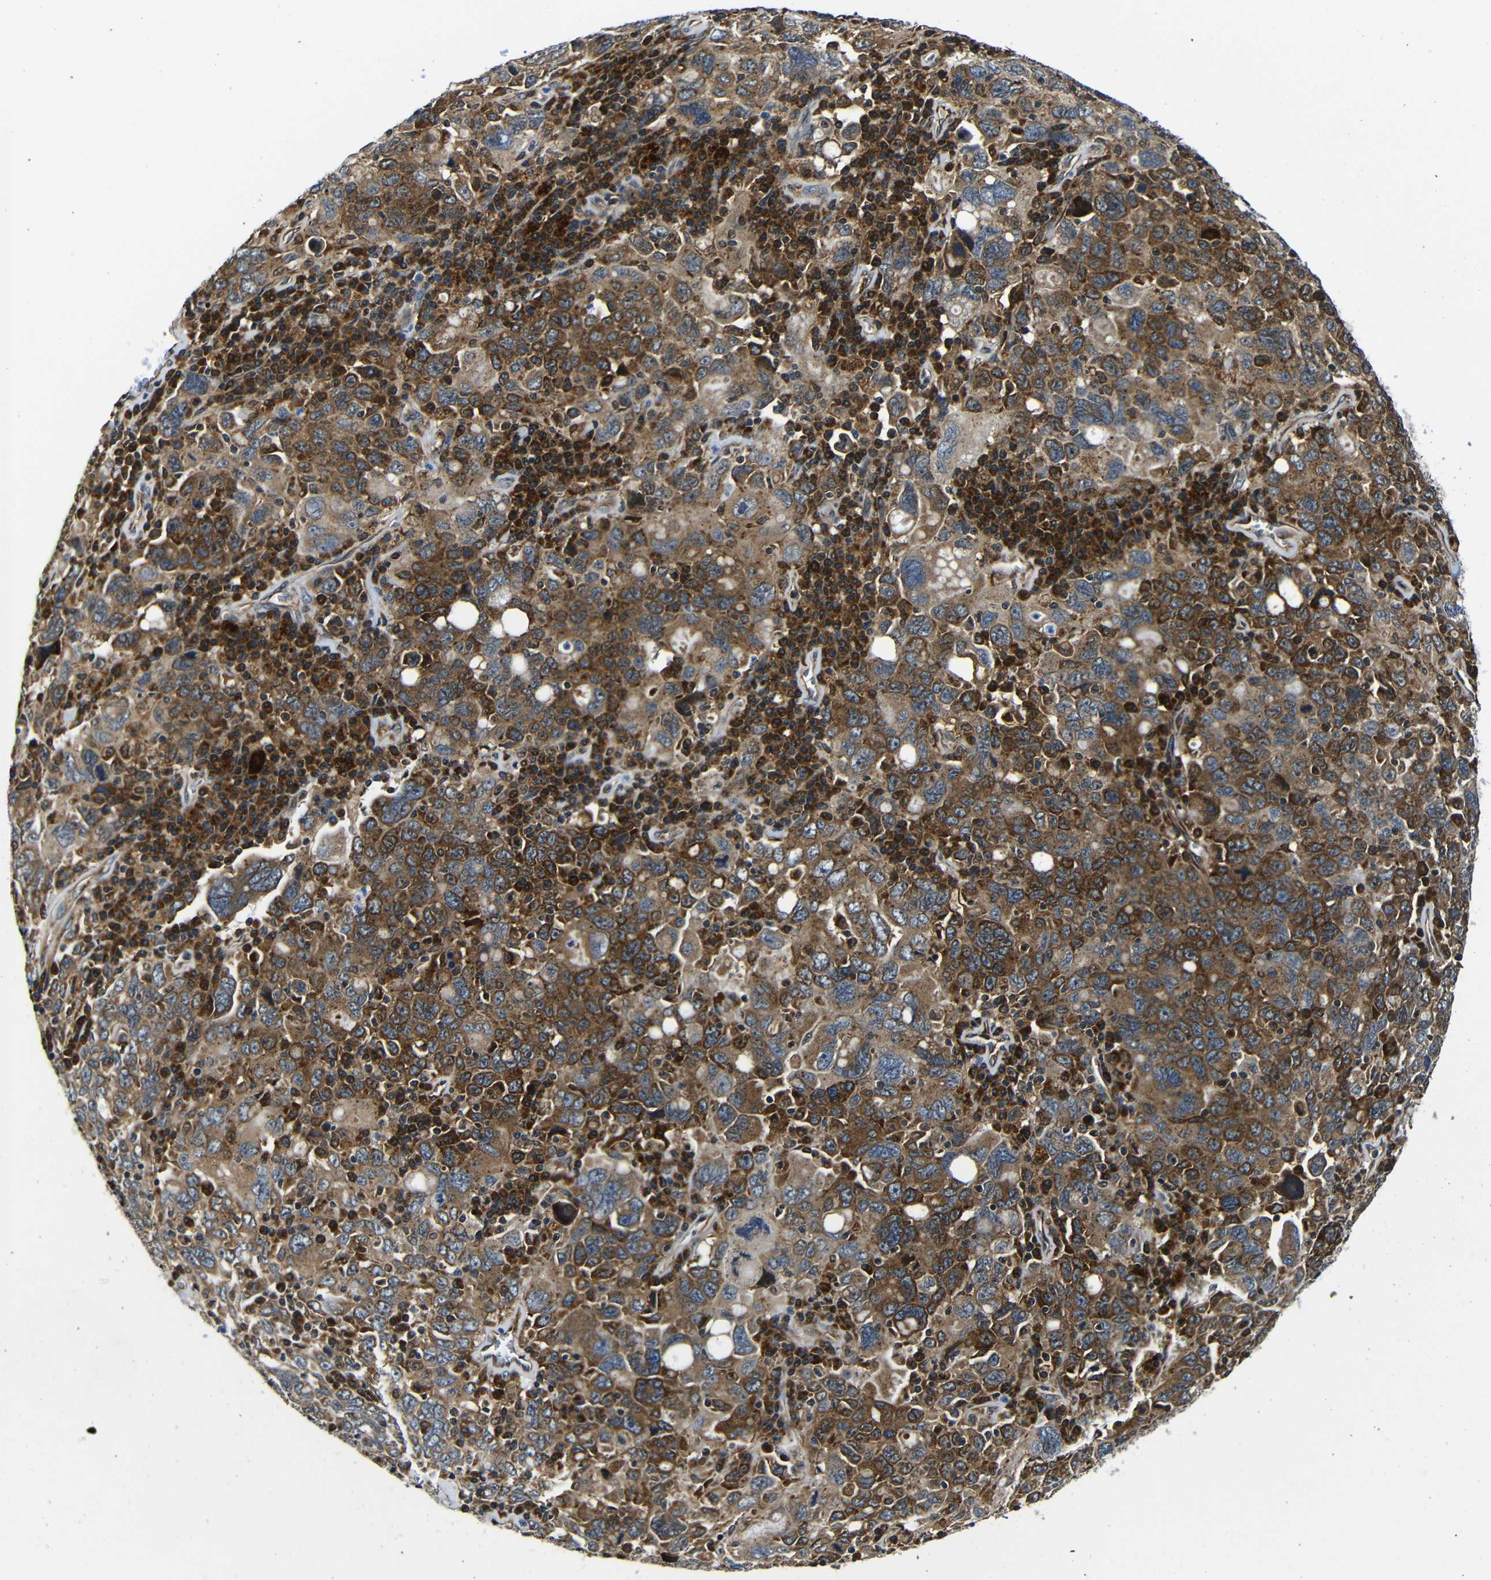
{"staining": {"intensity": "moderate", "quantity": ">75%", "location": "cytoplasmic/membranous"}, "tissue": "ovarian cancer", "cell_type": "Tumor cells", "image_type": "cancer", "snomed": [{"axis": "morphology", "description": "Carcinoma, endometroid"}, {"axis": "topography", "description": "Ovary"}], "caption": "Tumor cells display medium levels of moderate cytoplasmic/membranous positivity in about >75% of cells in human ovarian cancer. (DAB (3,3'-diaminobenzidine) IHC, brown staining for protein, blue staining for nuclei).", "gene": "ABCE1", "patient": {"sex": "female", "age": 62}}